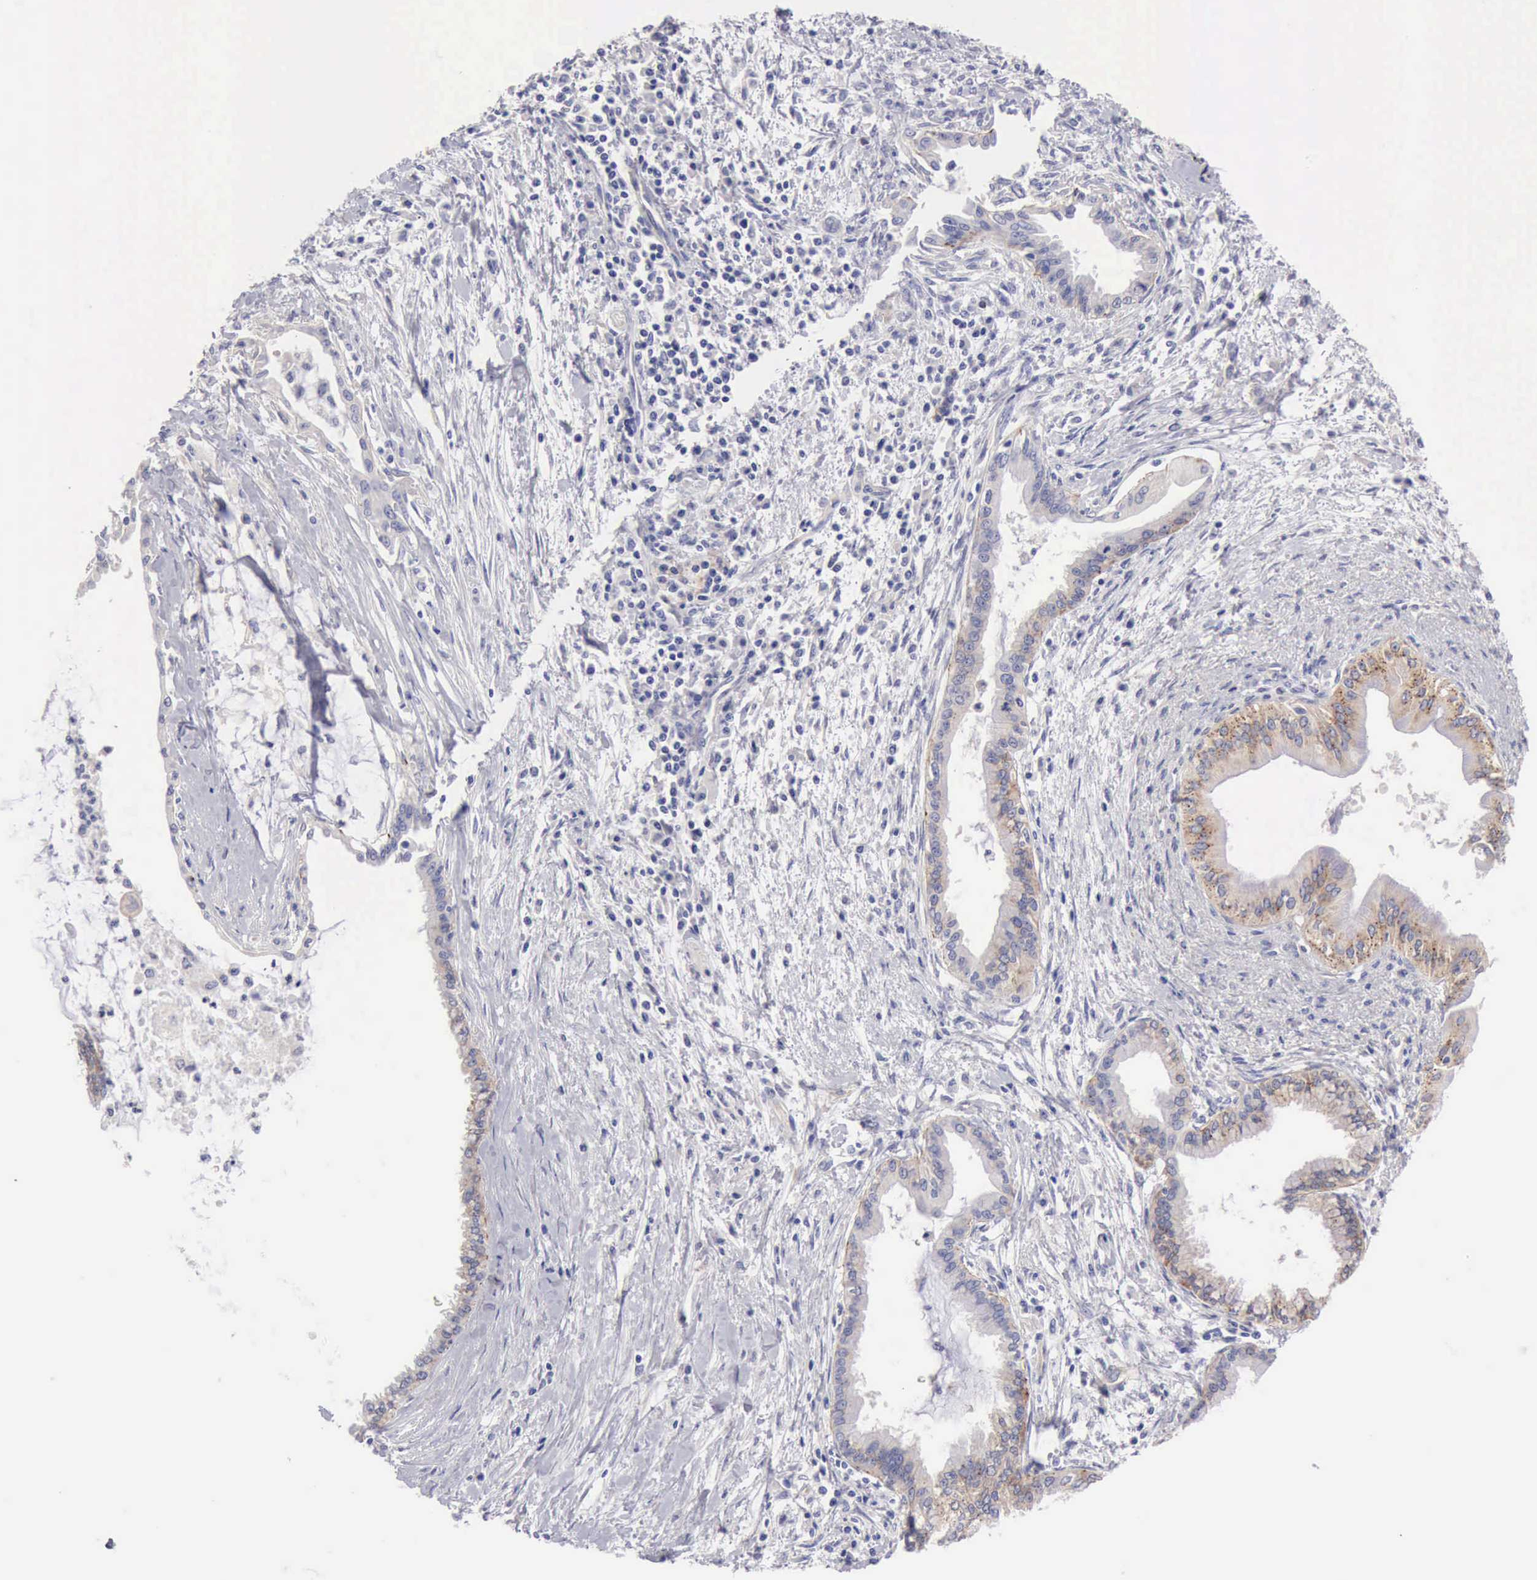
{"staining": {"intensity": "weak", "quantity": "25%-75%", "location": "cytoplasmic/membranous"}, "tissue": "pancreatic cancer", "cell_type": "Tumor cells", "image_type": "cancer", "snomed": [{"axis": "morphology", "description": "Adenocarcinoma, NOS"}, {"axis": "topography", "description": "Pancreas"}], "caption": "There is low levels of weak cytoplasmic/membranous positivity in tumor cells of pancreatic adenocarcinoma, as demonstrated by immunohistochemical staining (brown color).", "gene": "APP", "patient": {"sex": "female", "age": 64}}